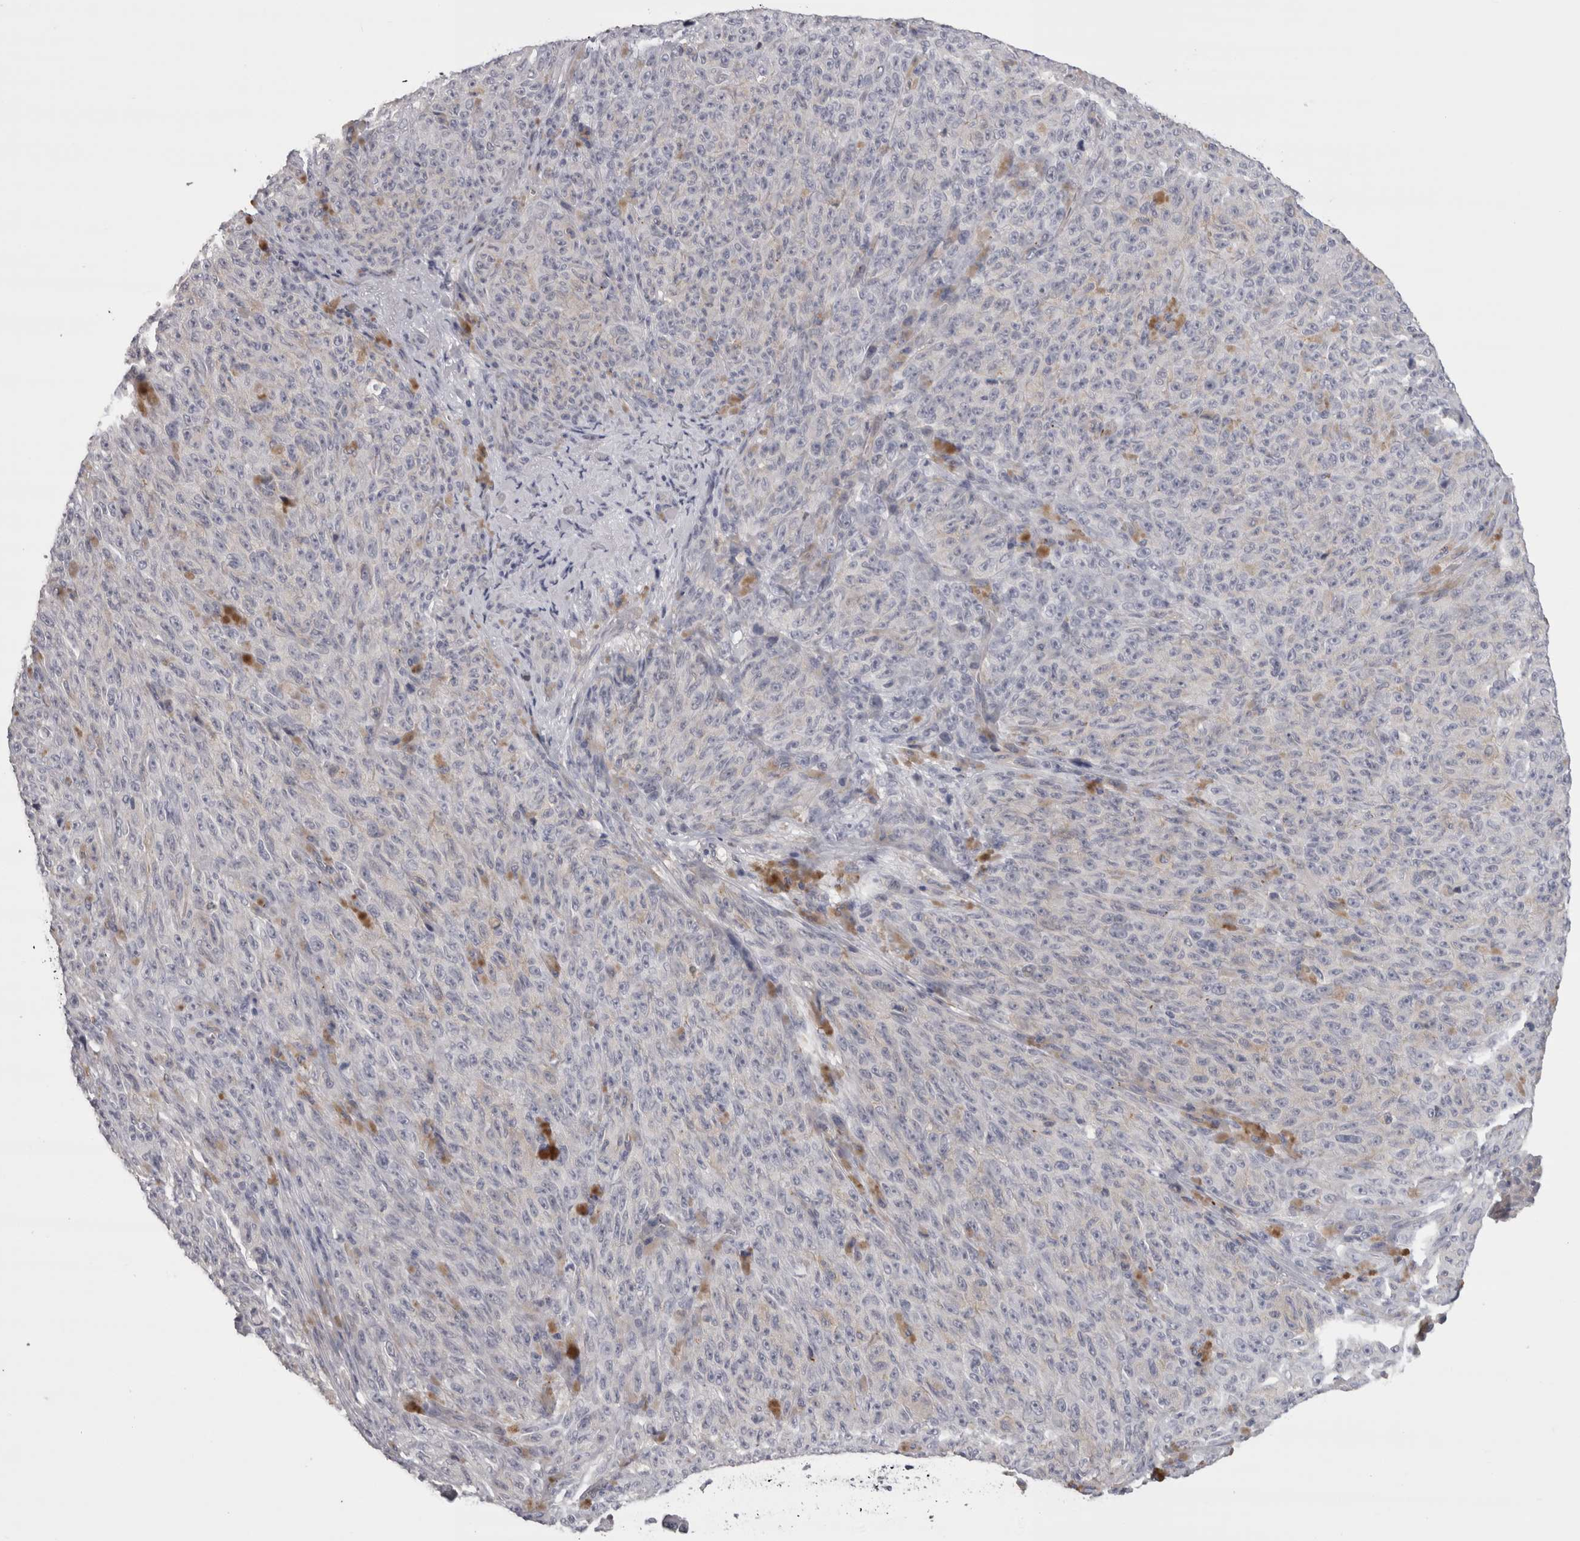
{"staining": {"intensity": "negative", "quantity": "none", "location": "none"}, "tissue": "melanoma", "cell_type": "Tumor cells", "image_type": "cancer", "snomed": [{"axis": "morphology", "description": "Malignant melanoma, NOS"}, {"axis": "topography", "description": "Skin"}], "caption": "Human melanoma stained for a protein using immunohistochemistry reveals no positivity in tumor cells.", "gene": "LYZL6", "patient": {"sex": "female", "age": 82}}